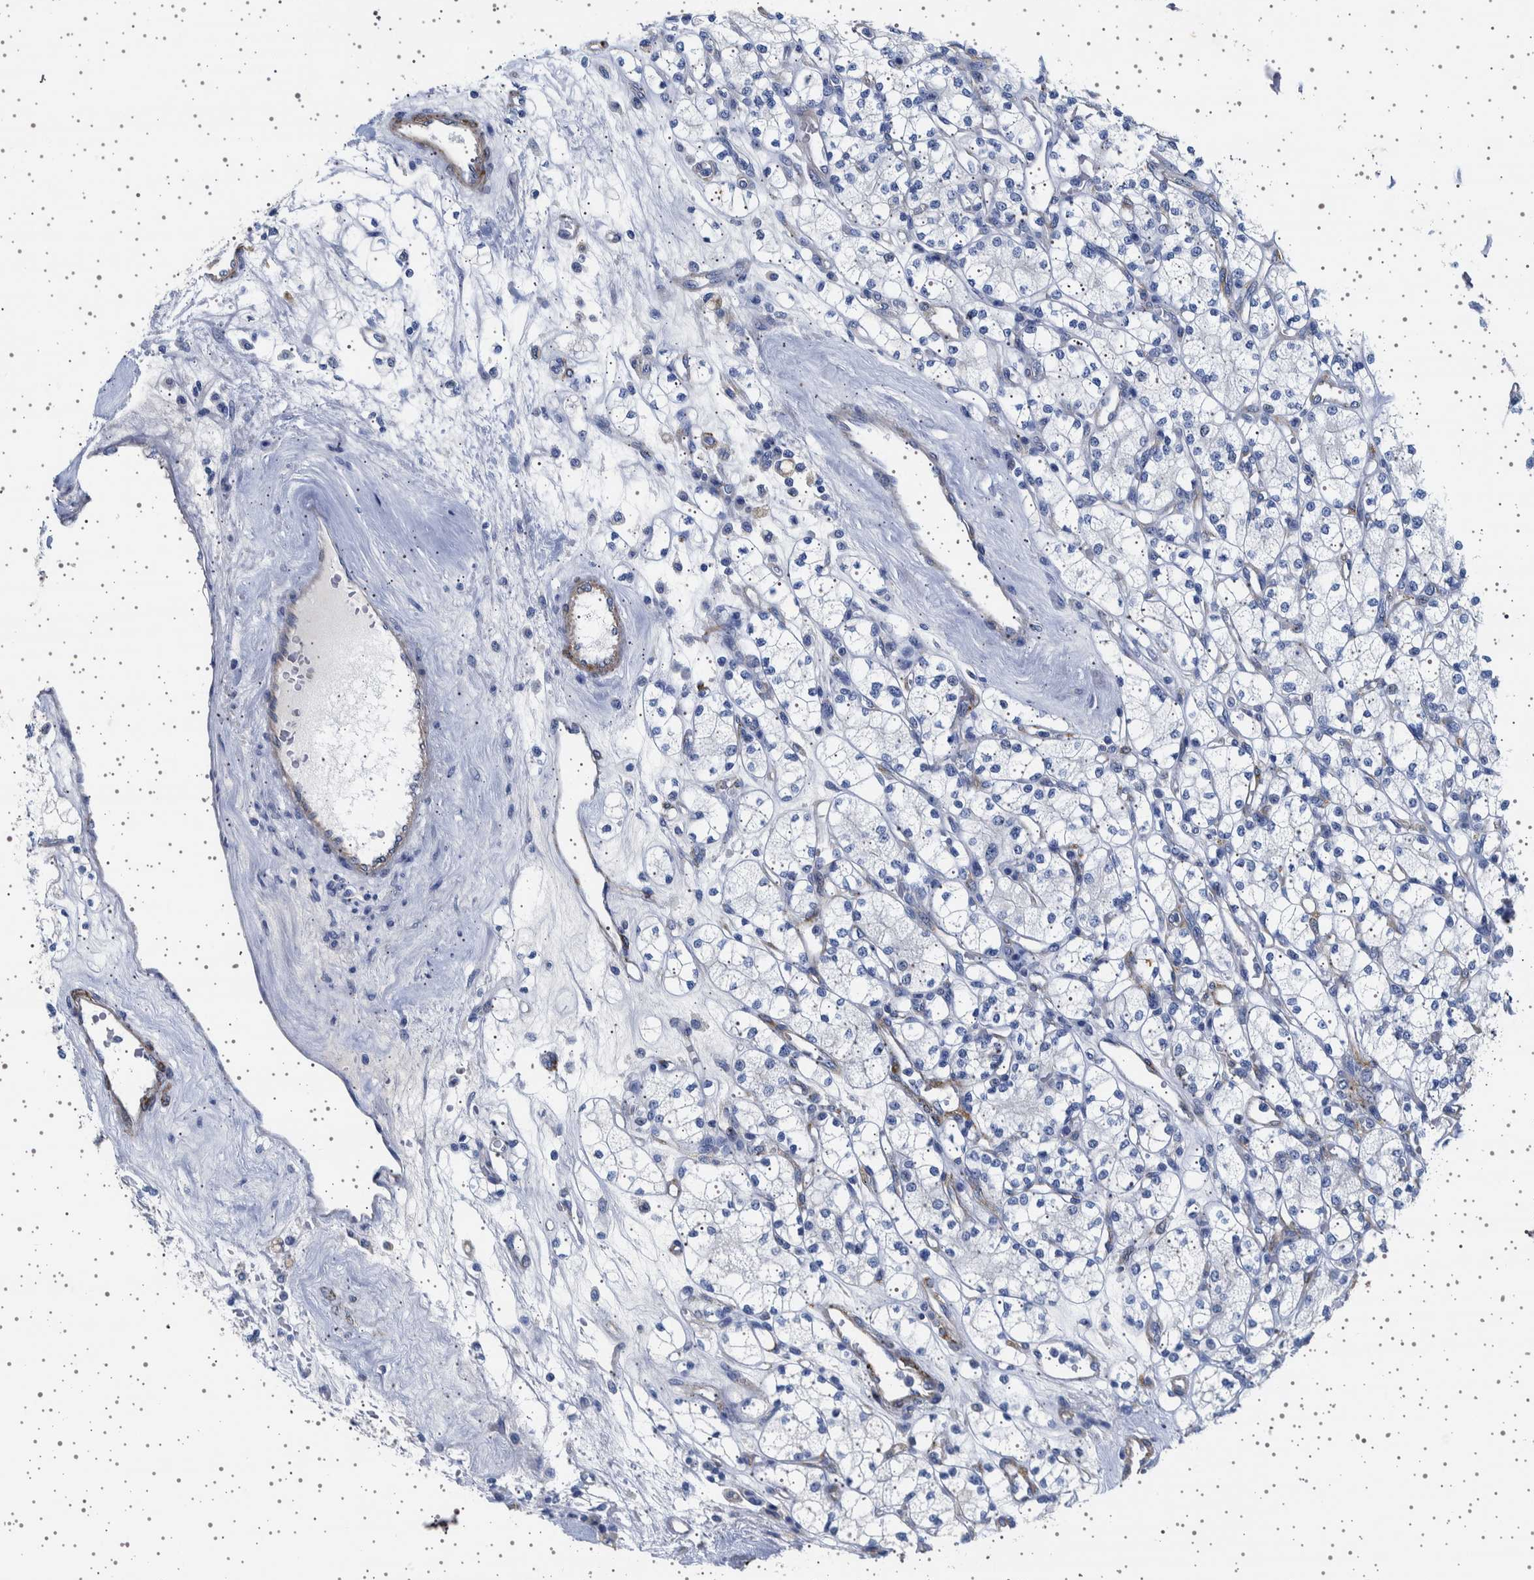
{"staining": {"intensity": "negative", "quantity": "none", "location": "none"}, "tissue": "renal cancer", "cell_type": "Tumor cells", "image_type": "cancer", "snomed": [{"axis": "morphology", "description": "Adenocarcinoma, NOS"}, {"axis": "topography", "description": "Kidney"}], "caption": "Image shows no significant protein expression in tumor cells of renal adenocarcinoma.", "gene": "SEPTIN4", "patient": {"sex": "male", "age": 77}}